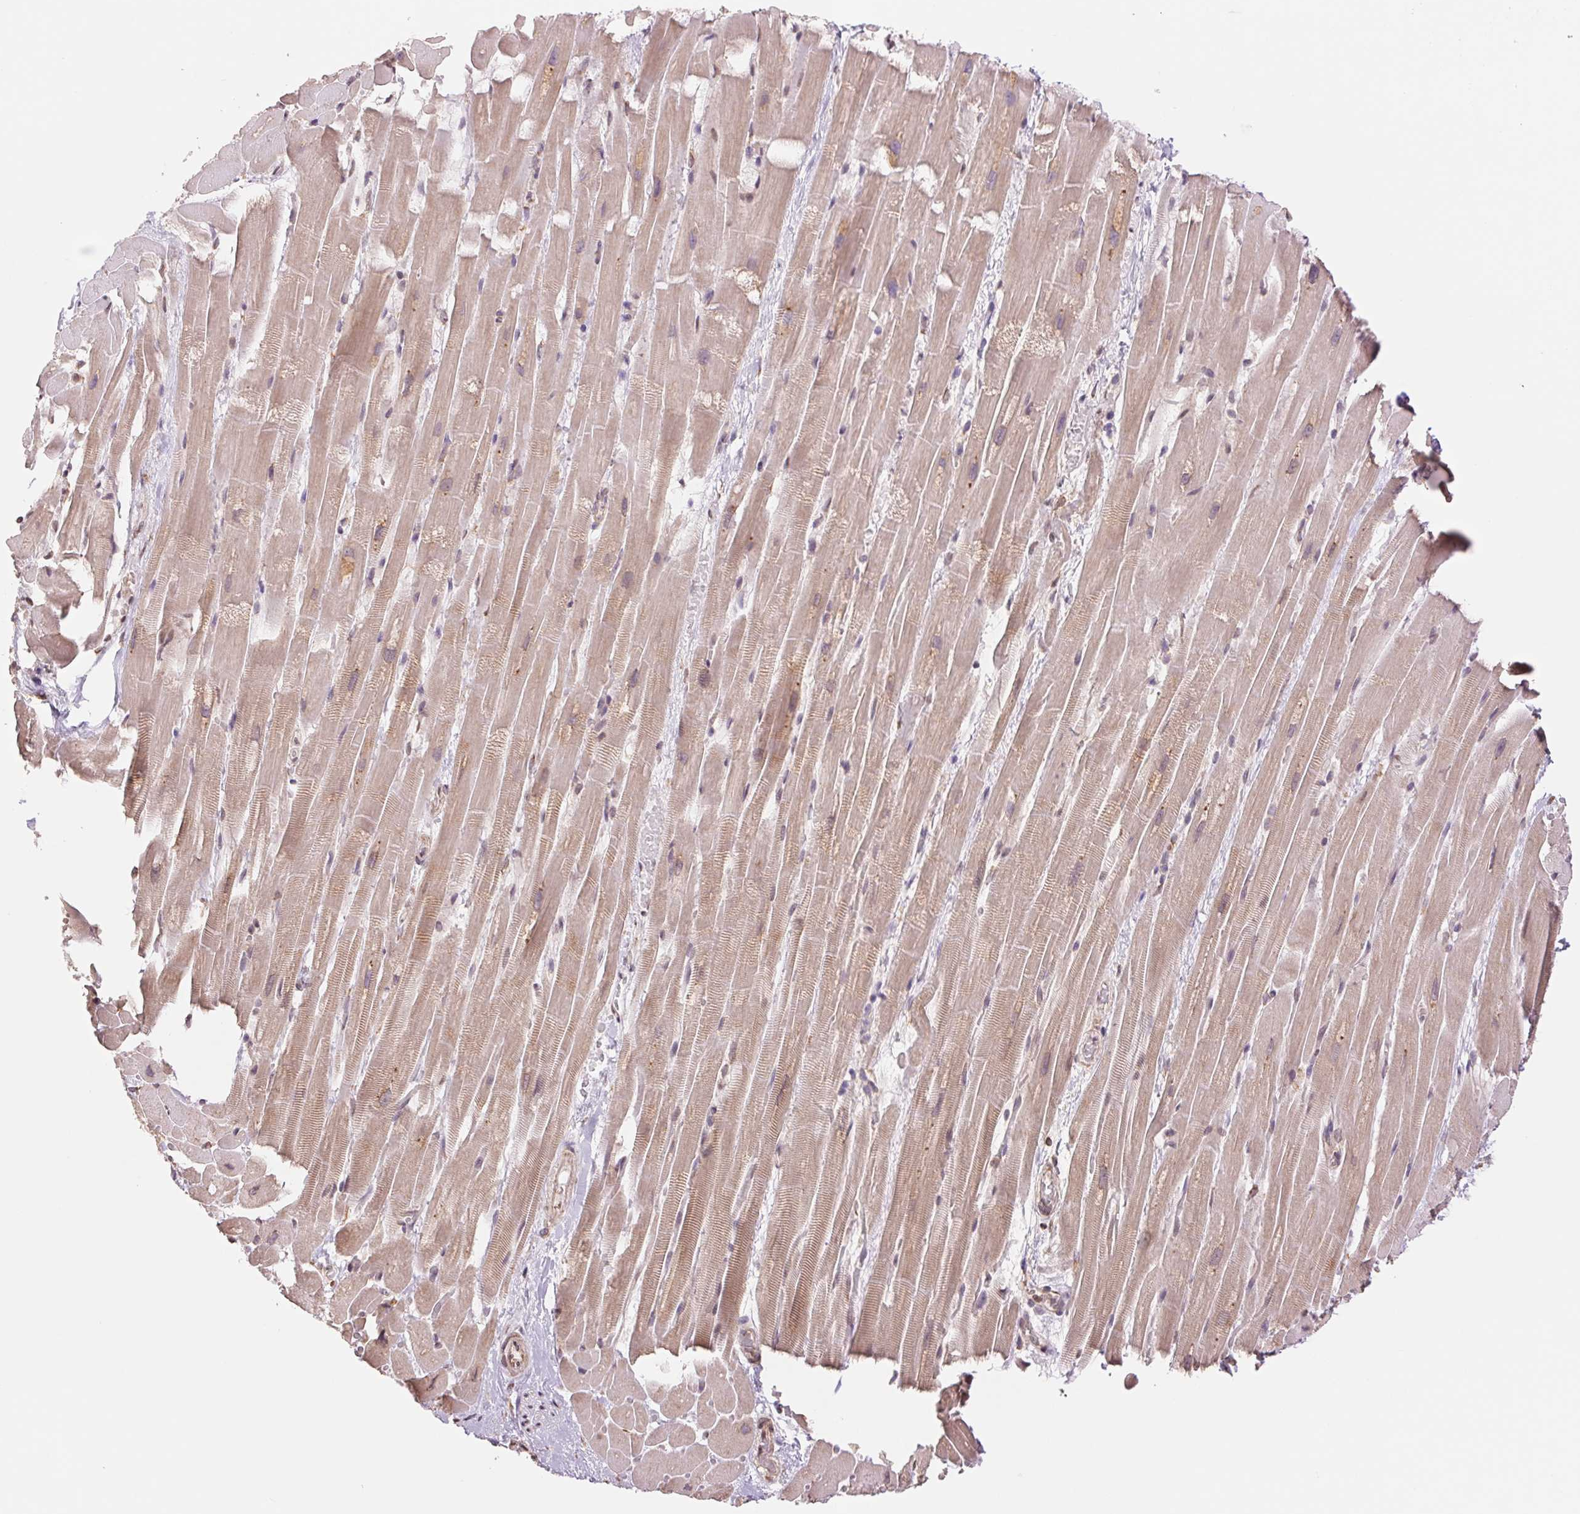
{"staining": {"intensity": "weak", "quantity": ">75%", "location": "cytoplasmic/membranous"}, "tissue": "heart muscle", "cell_type": "Cardiomyocytes", "image_type": "normal", "snomed": [{"axis": "morphology", "description": "Normal tissue, NOS"}, {"axis": "topography", "description": "Heart"}], "caption": "Immunohistochemical staining of unremarkable human heart muscle demonstrates >75% levels of weak cytoplasmic/membranous protein expression in approximately >75% of cardiomyocytes.", "gene": "RPN1", "patient": {"sex": "male", "age": 37}}